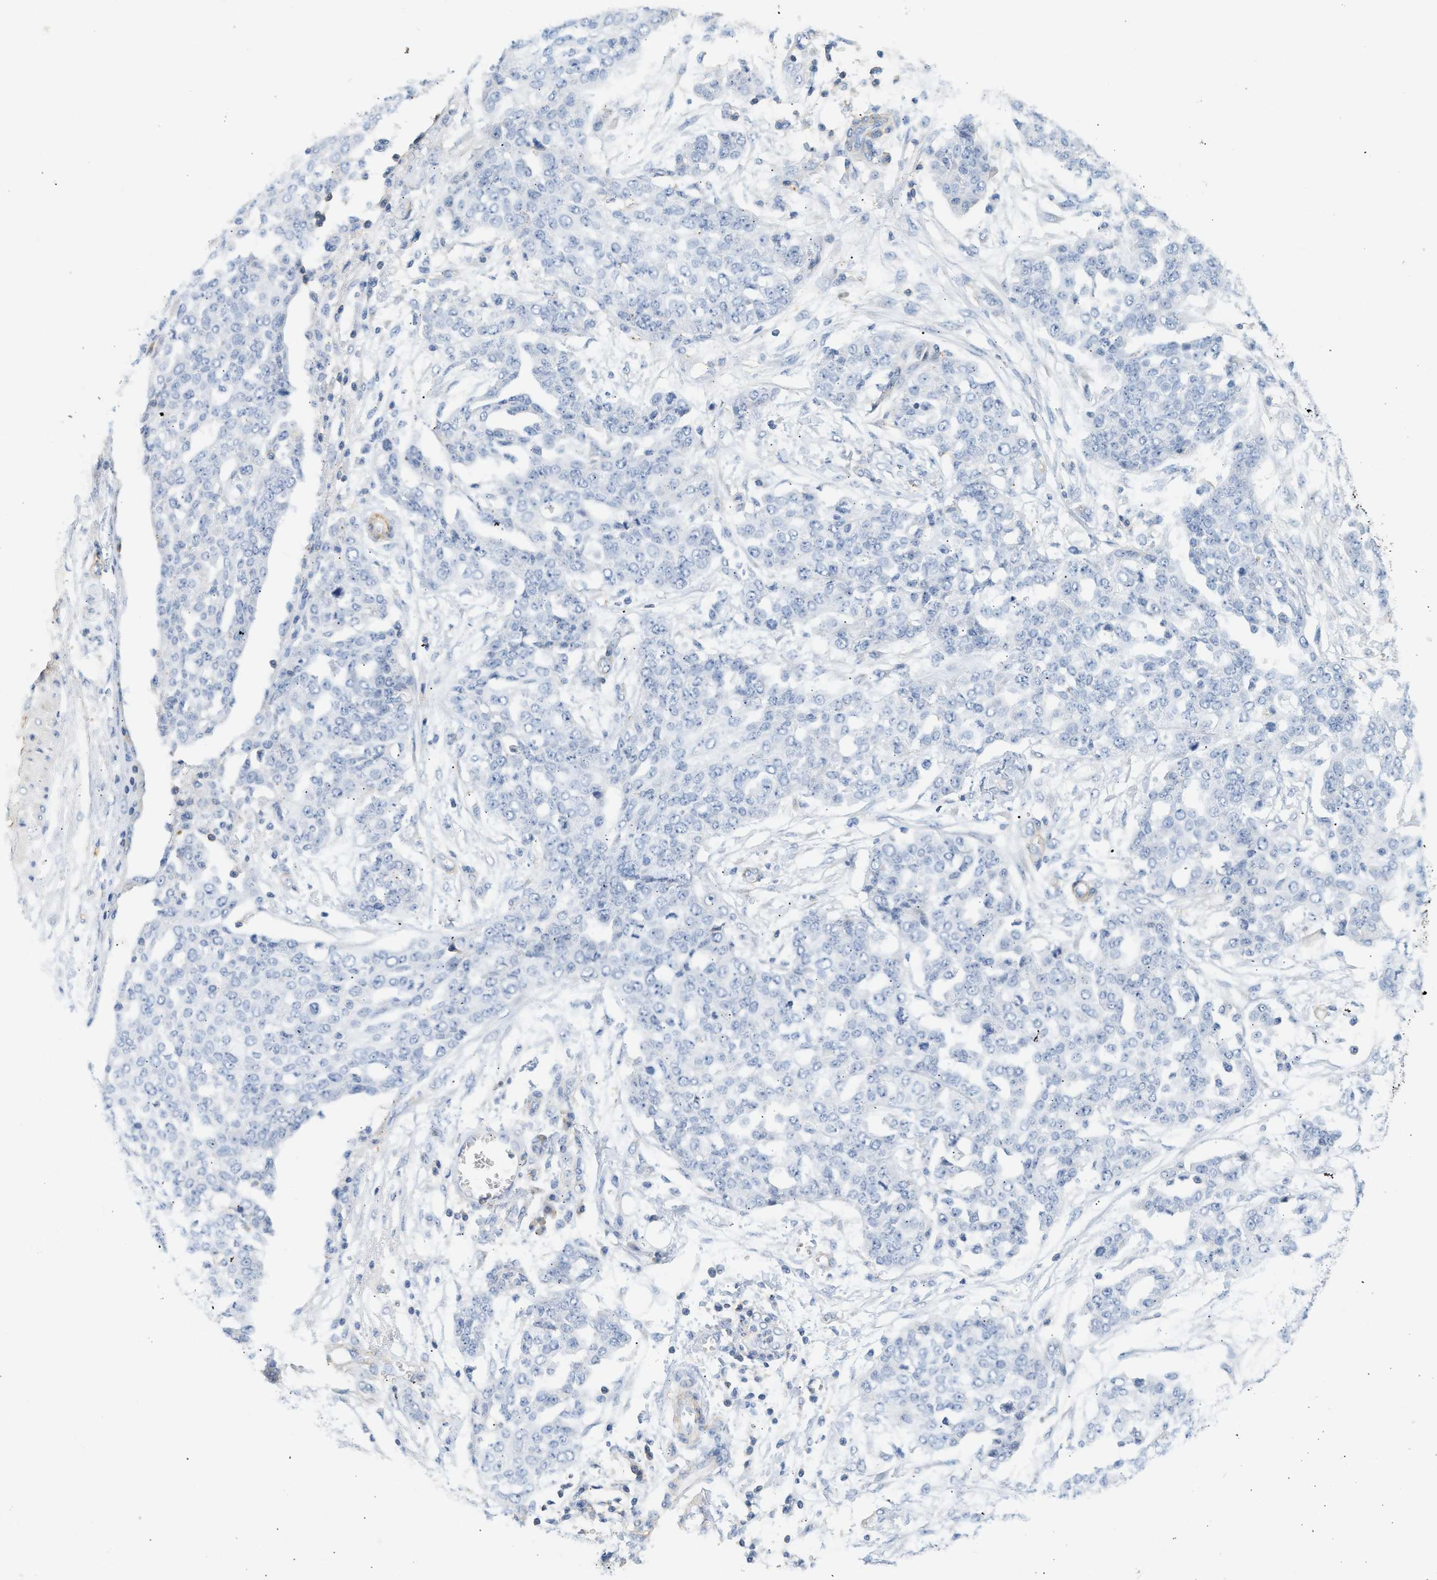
{"staining": {"intensity": "negative", "quantity": "none", "location": "none"}, "tissue": "ovarian cancer", "cell_type": "Tumor cells", "image_type": "cancer", "snomed": [{"axis": "morphology", "description": "Cystadenocarcinoma, serous, NOS"}, {"axis": "topography", "description": "Soft tissue"}, {"axis": "topography", "description": "Ovary"}], "caption": "The histopathology image reveals no staining of tumor cells in ovarian cancer (serous cystadenocarcinoma).", "gene": "BVES", "patient": {"sex": "female", "age": 57}}